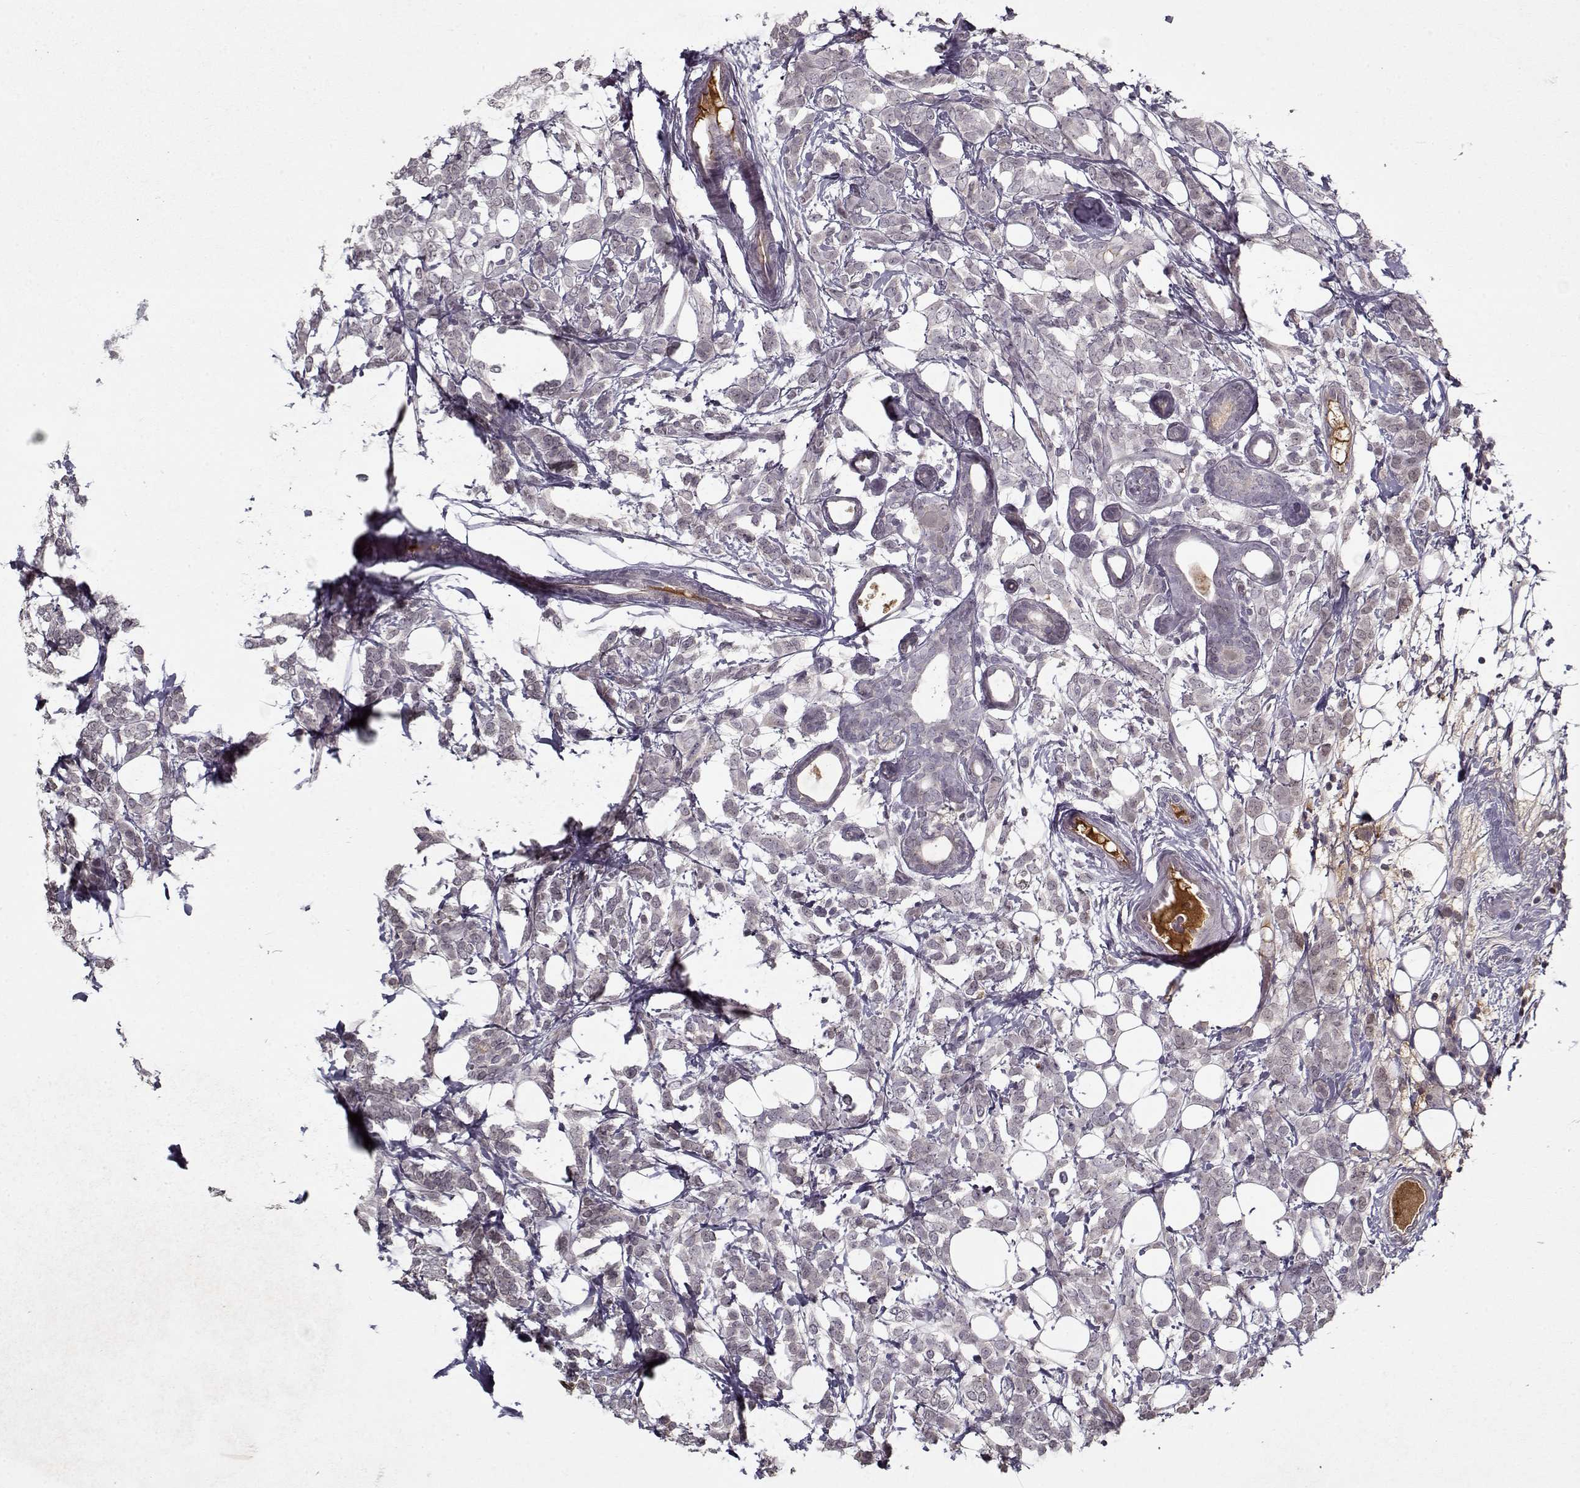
{"staining": {"intensity": "negative", "quantity": "none", "location": "none"}, "tissue": "breast cancer", "cell_type": "Tumor cells", "image_type": "cancer", "snomed": [{"axis": "morphology", "description": "Lobular carcinoma"}, {"axis": "topography", "description": "Breast"}], "caption": "IHC image of neoplastic tissue: breast lobular carcinoma stained with DAB exhibits no significant protein expression in tumor cells.", "gene": "AFM", "patient": {"sex": "female", "age": 49}}